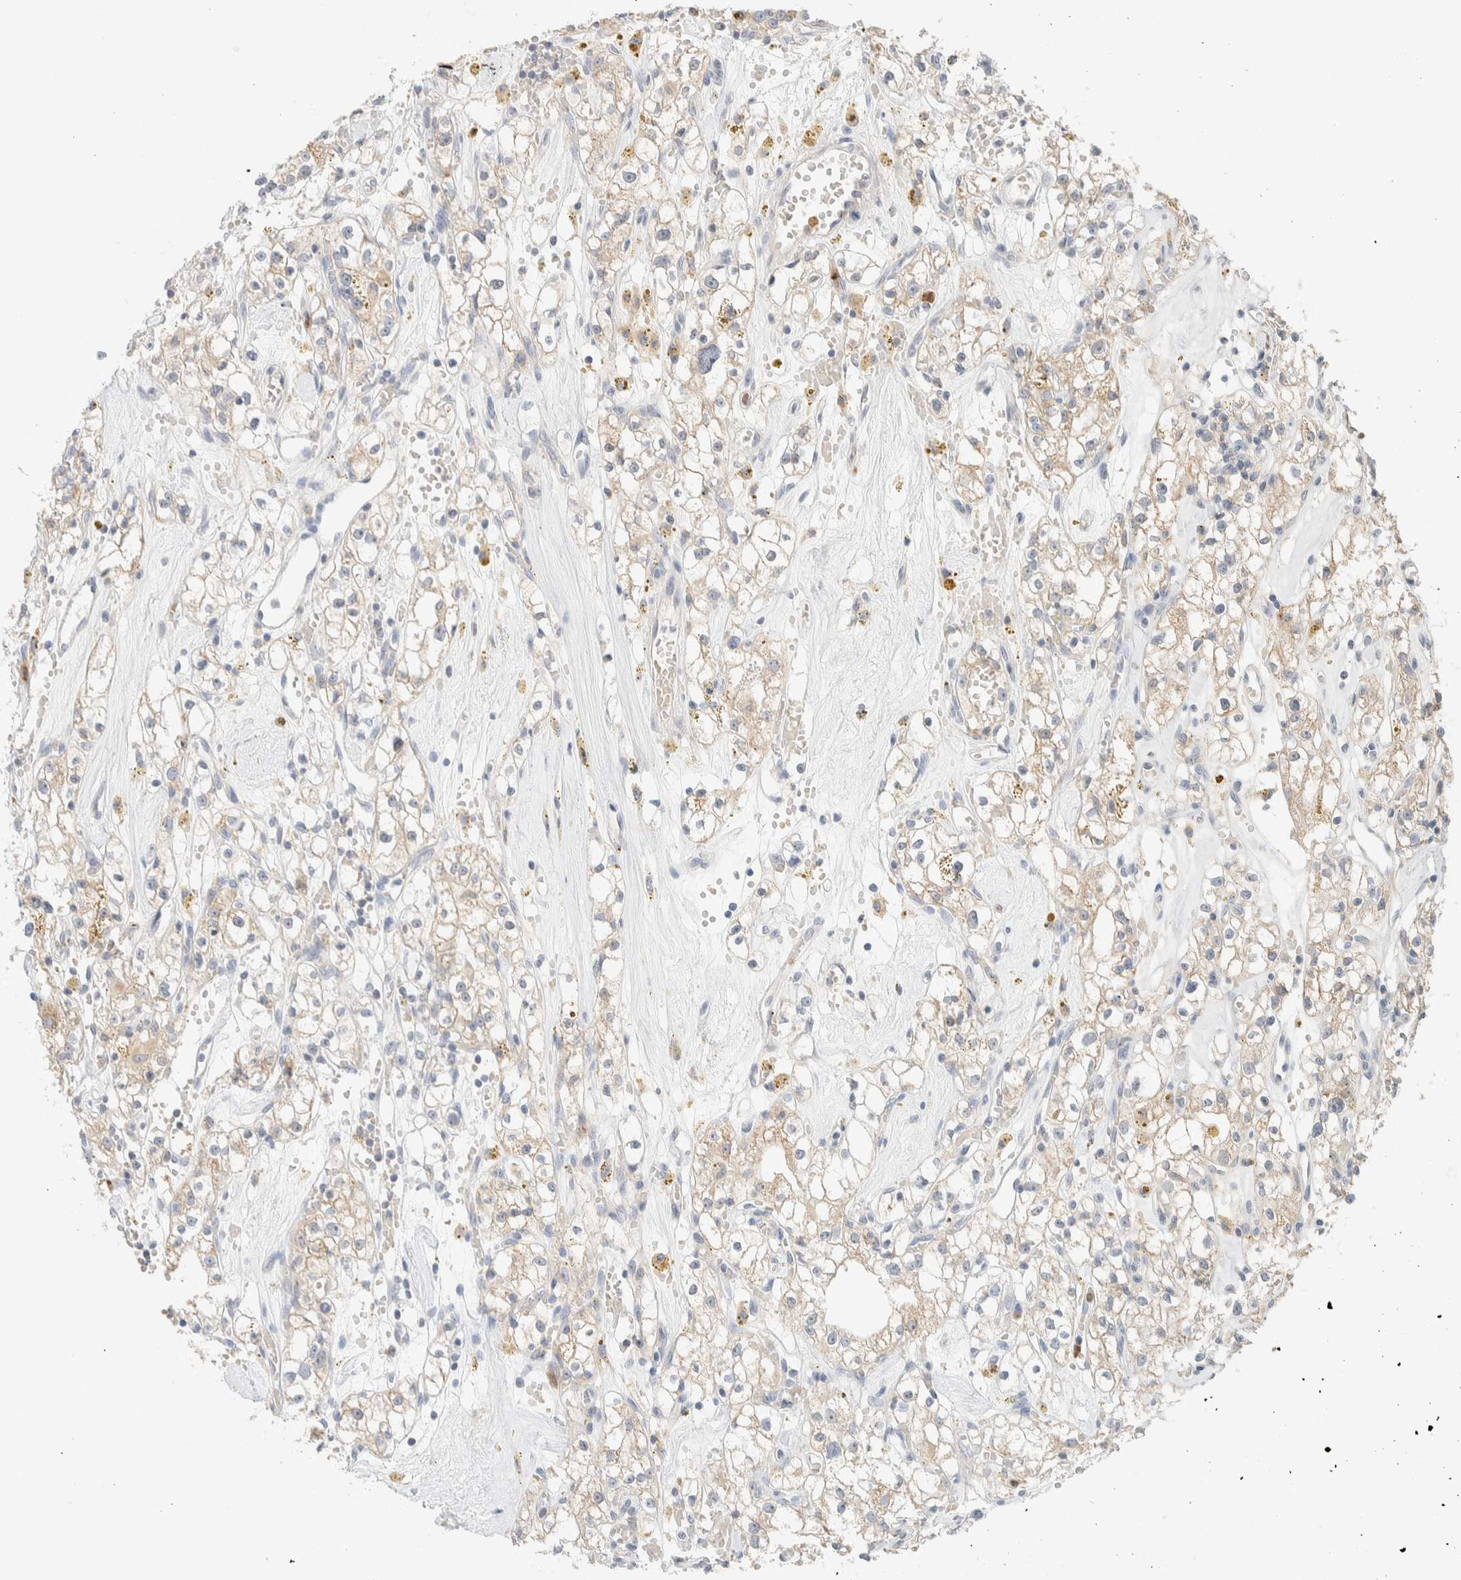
{"staining": {"intensity": "weak", "quantity": ">75%", "location": "cytoplasmic/membranous"}, "tissue": "renal cancer", "cell_type": "Tumor cells", "image_type": "cancer", "snomed": [{"axis": "morphology", "description": "Adenocarcinoma, NOS"}, {"axis": "topography", "description": "Kidney"}], "caption": "Immunohistochemical staining of renal cancer demonstrates weak cytoplasmic/membranous protein expression in about >75% of tumor cells.", "gene": "HDHD3", "patient": {"sex": "male", "age": 56}}